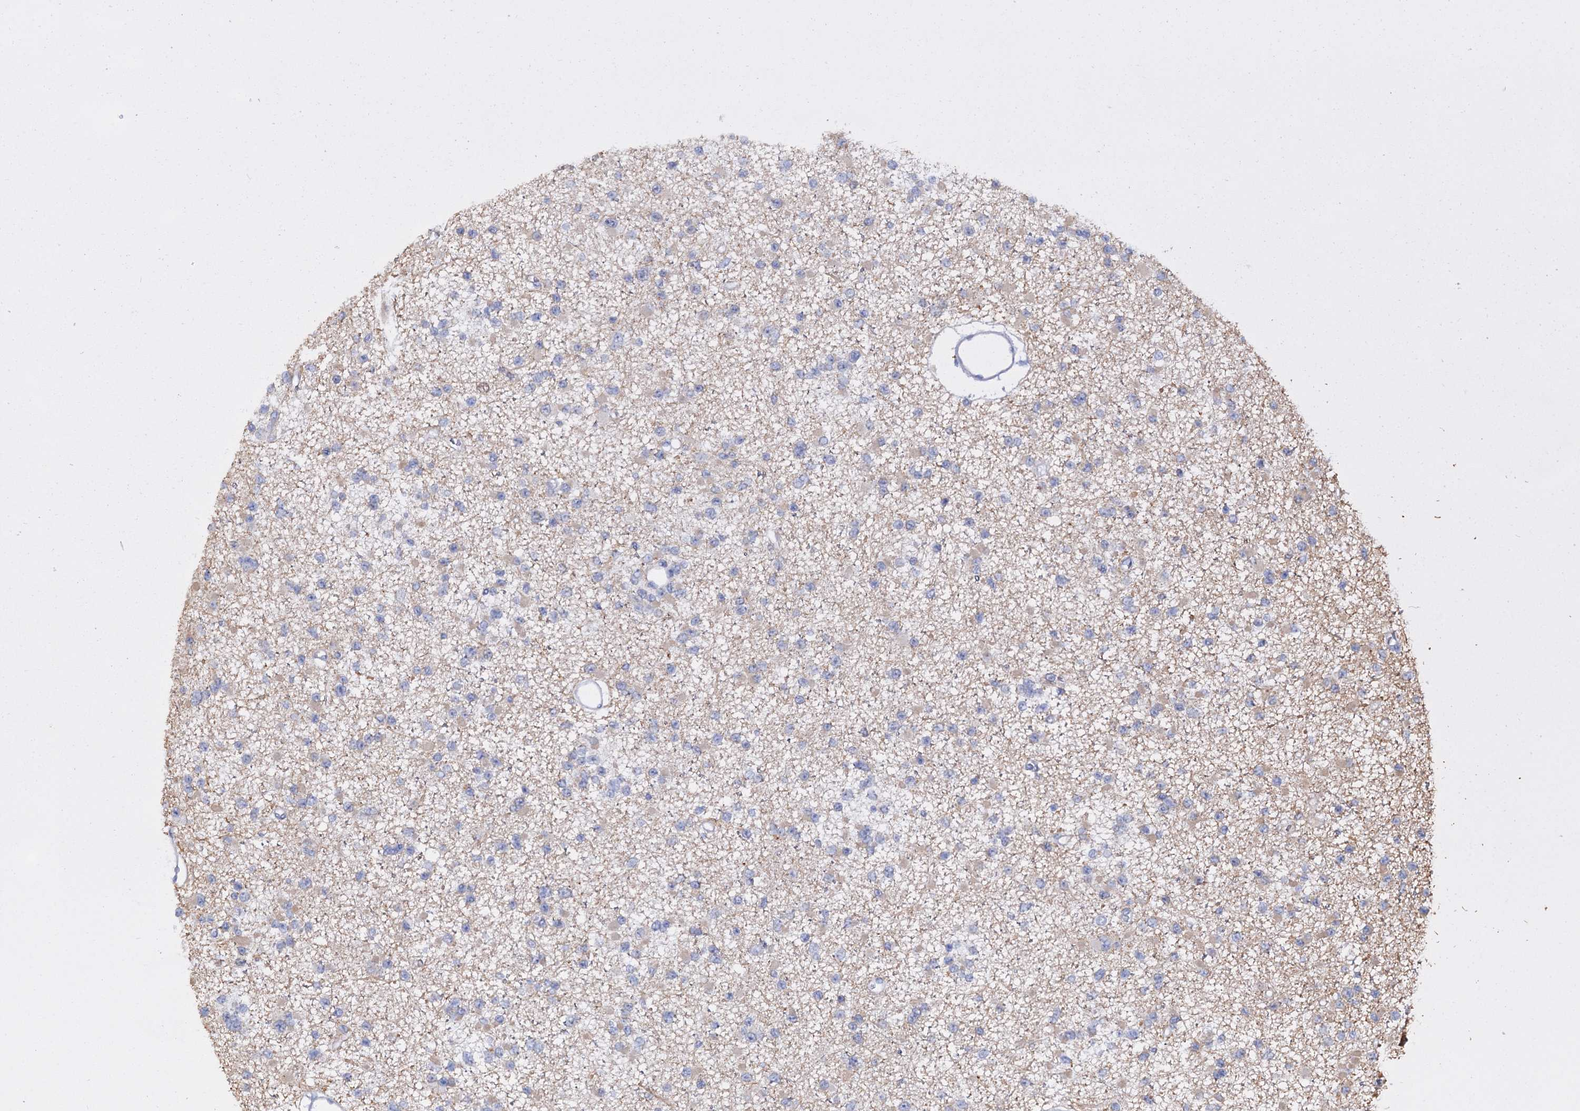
{"staining": {"intensity": "negative", "quantity": "none", "location": "none"}, "tissue": "glioma", "cell_type": "Tumor cells", "image_type": "cancer", "snomed": [{"axis": "morphology", "description": "Glioma, malignant, Low grade"}, {"axis": "topography", "description": "Brain"}], "caption": "Human malignant glioma (low-grade) stained for a protein using immunohistochemistry (IHC) exhibits no expression in tumor cells.", "gene": "FAM111B", "patient": {"sex": "female", "age": 22}}